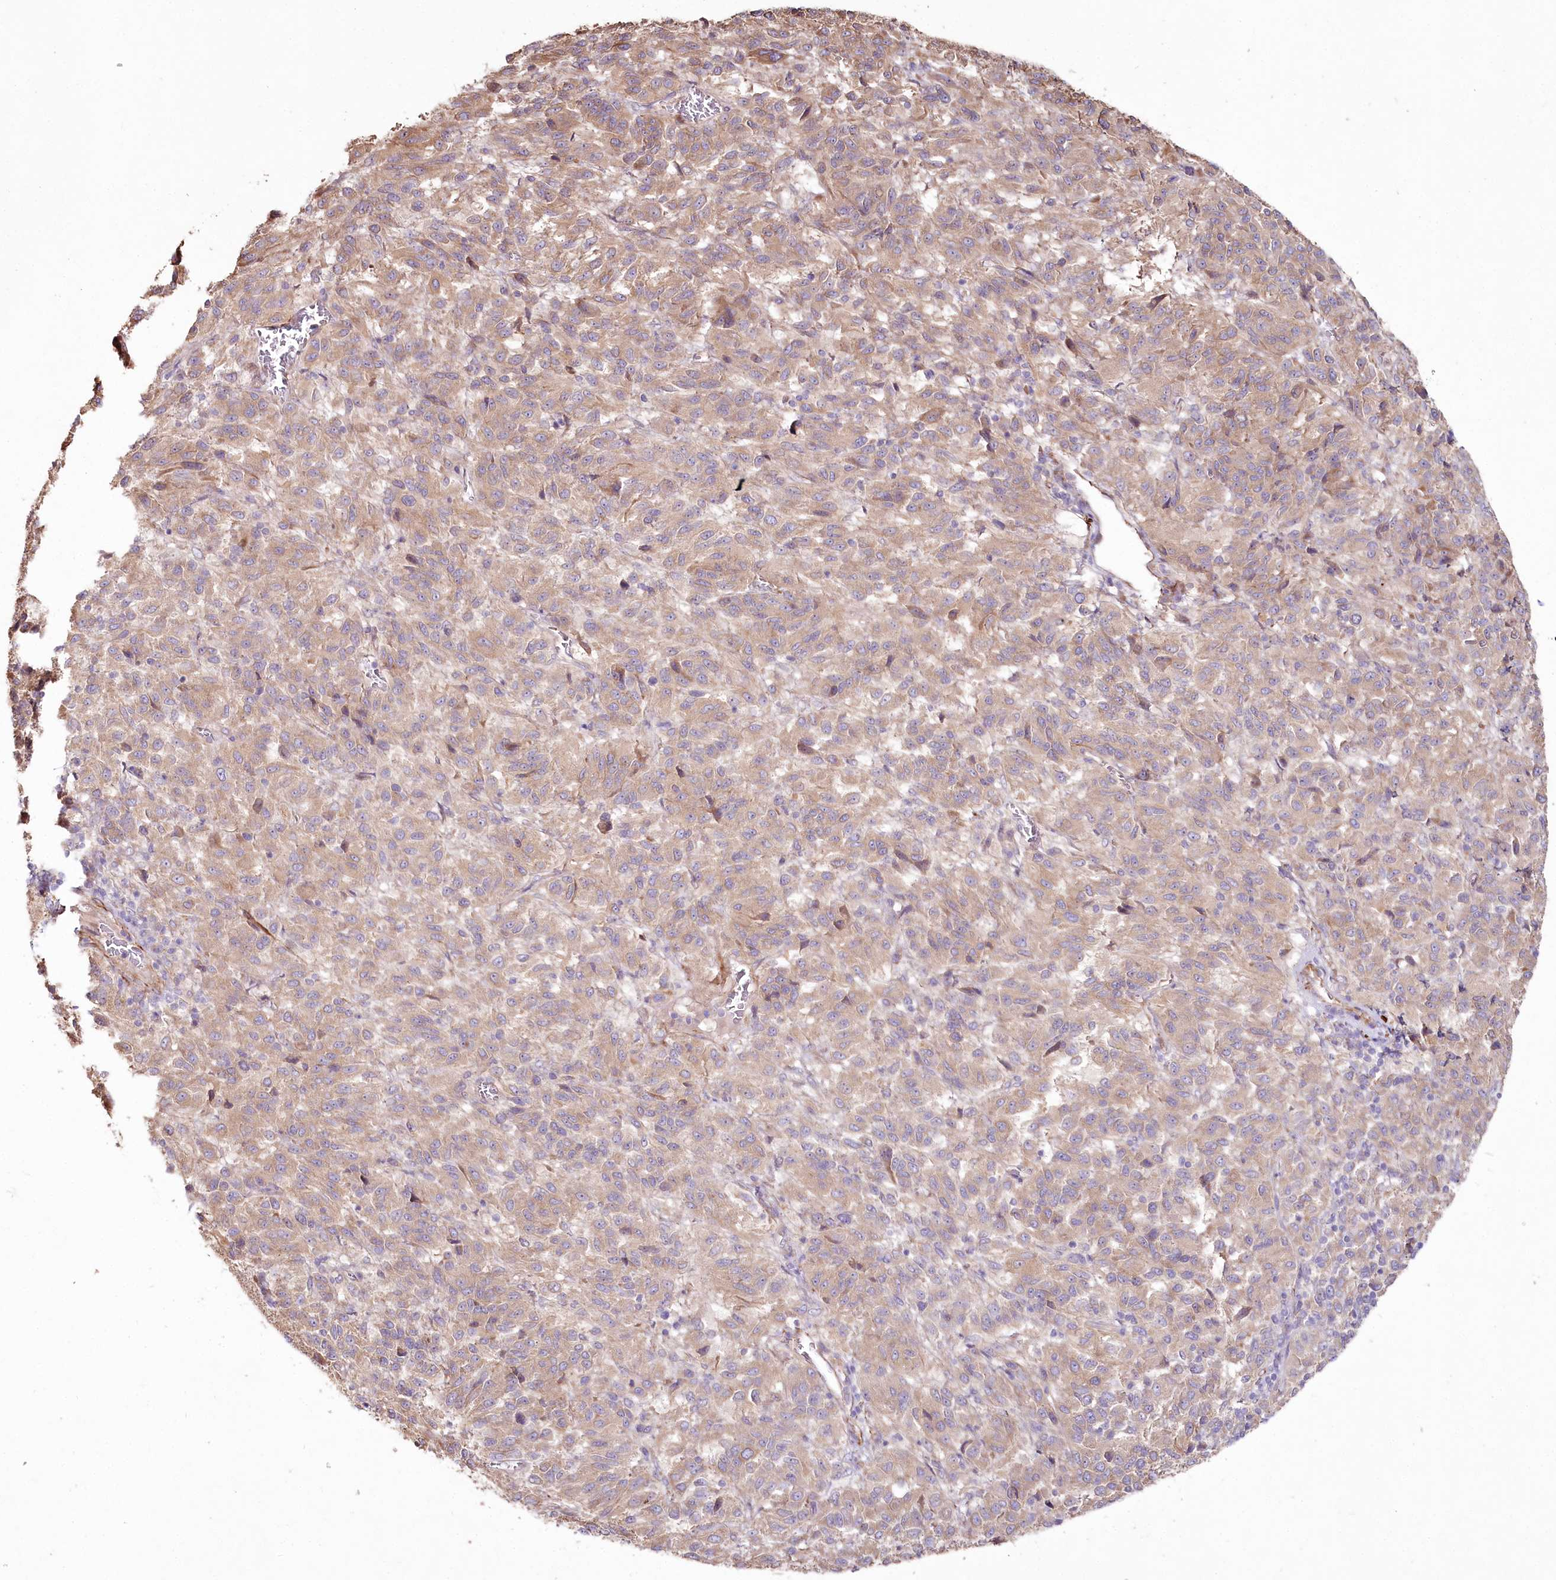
{"staining": {"intensity": "weak", "quantity": ">75%", "location": "cytoplasmic/membranous"}, "tissue": "melanoma", "cell_type": "Tumor cells", "image_type": "cancer", "snomed": [{"axis": "morphology", "description": "Malignant melanoma, Metastatic site"}, {"axis": "topography", "description": "Lung"}], "caption": "IHC histopathology image of neoplastic tissue: human melanoma stained using immunohistochemistry (IHC) reveals low levels of weak protein expression localized specifically in the cytoplasmic/membranous of tumor cells, appearing as a cytoplasmic/membranous brown color.", "gene": "SUMF1", "patient": {"sex": "male", "age": 64}}